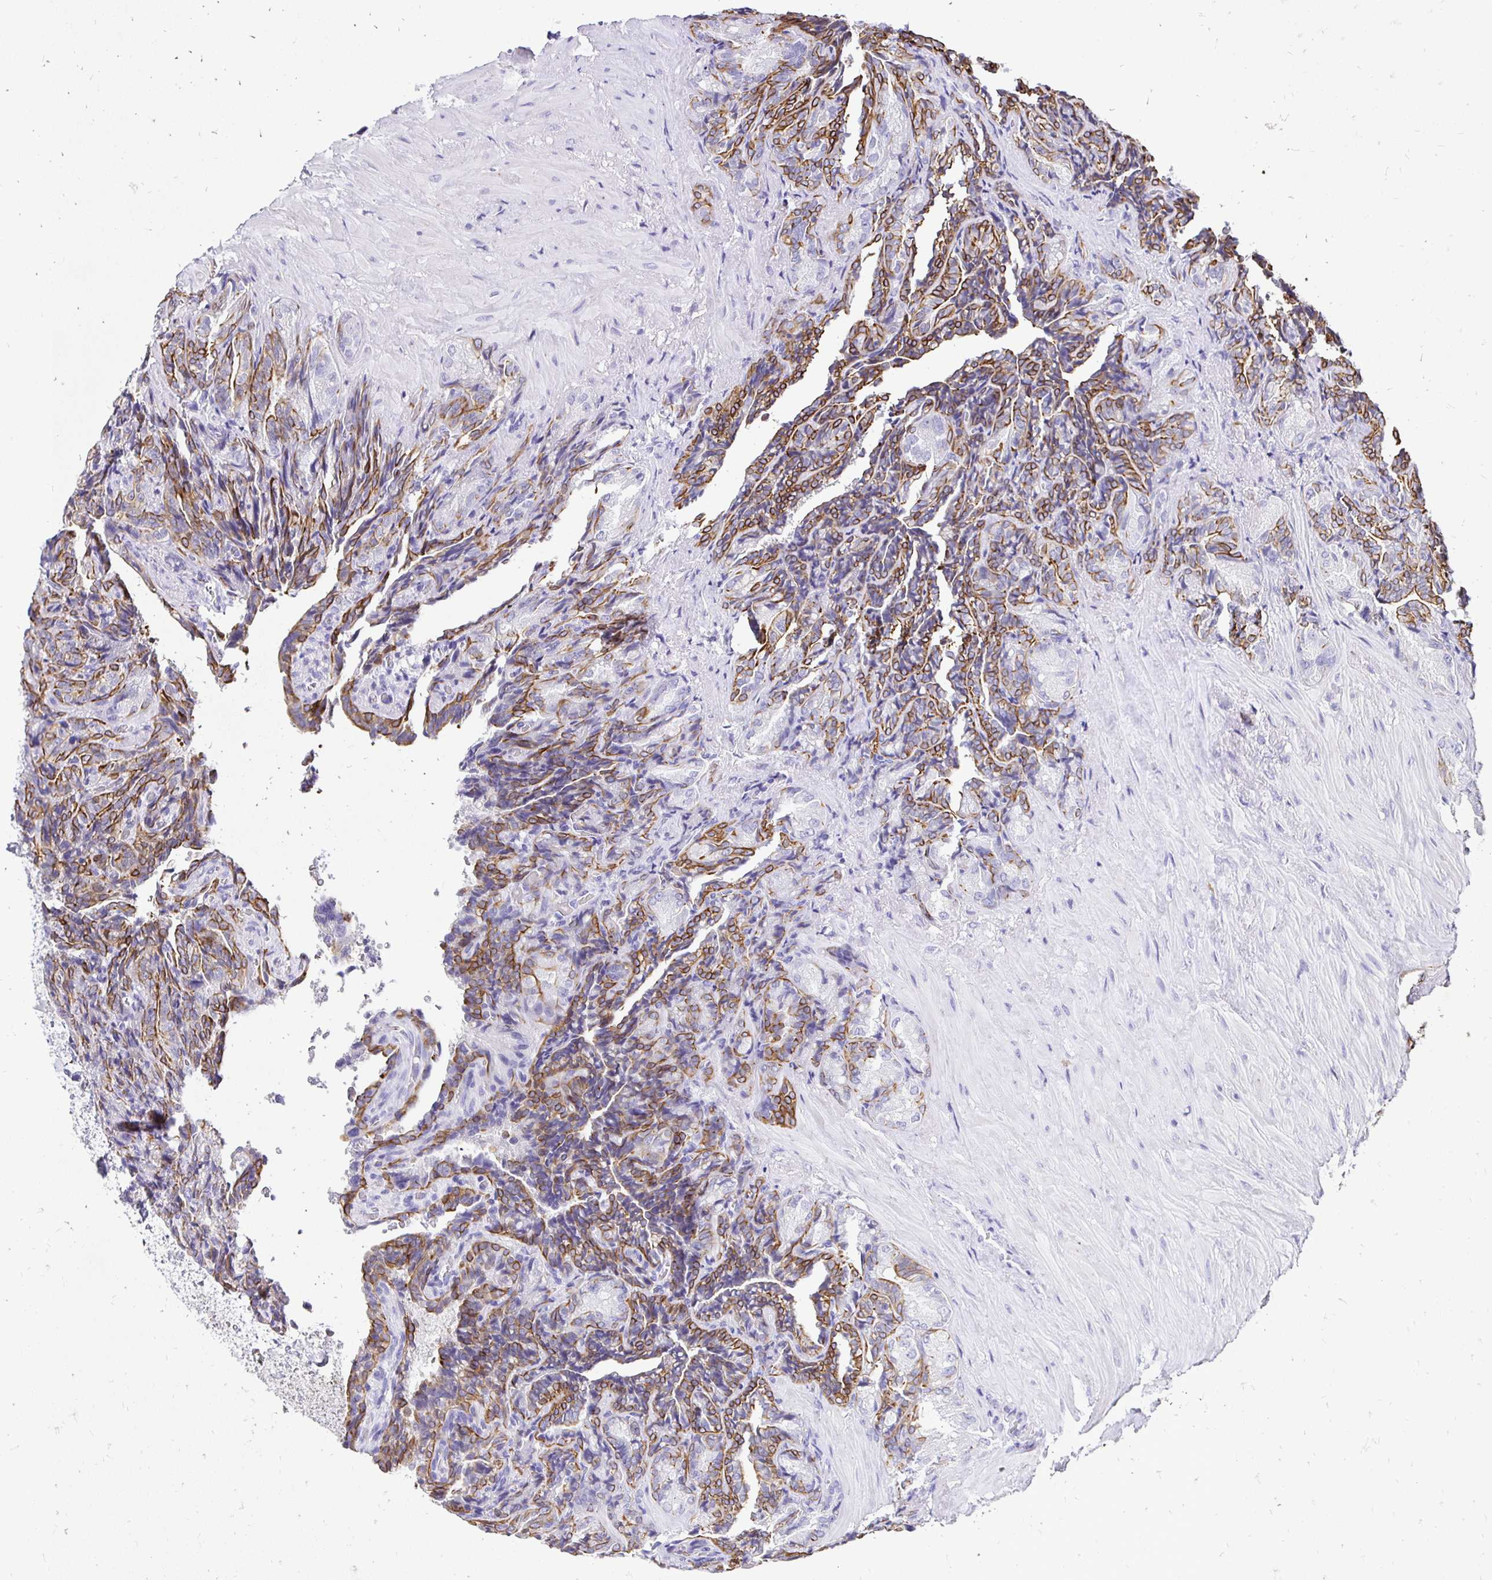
{"staining": {"intensity": "moderate", "quantity": "25%-75%", "location": "cytoplasmic/membranous"}, "tissue": "seminal vesicle", "cell_type": "Glandular cells", "image_type": "normal", "snomed": [{"axis": "morphology", "description": "Normal tissue, NOS"}, {"axis": "topography", "description": "Seminal veicle"}], "caption": "Glandular cells show moderate cytoplasmic/membranous positivity in about 25%-75% of cells in normal seminal vesicle. The protein is shown in brown color, while the nuclei are stained blue.", "gene": "TAF1D", "patient": {"sex": "male", "age": 68}}